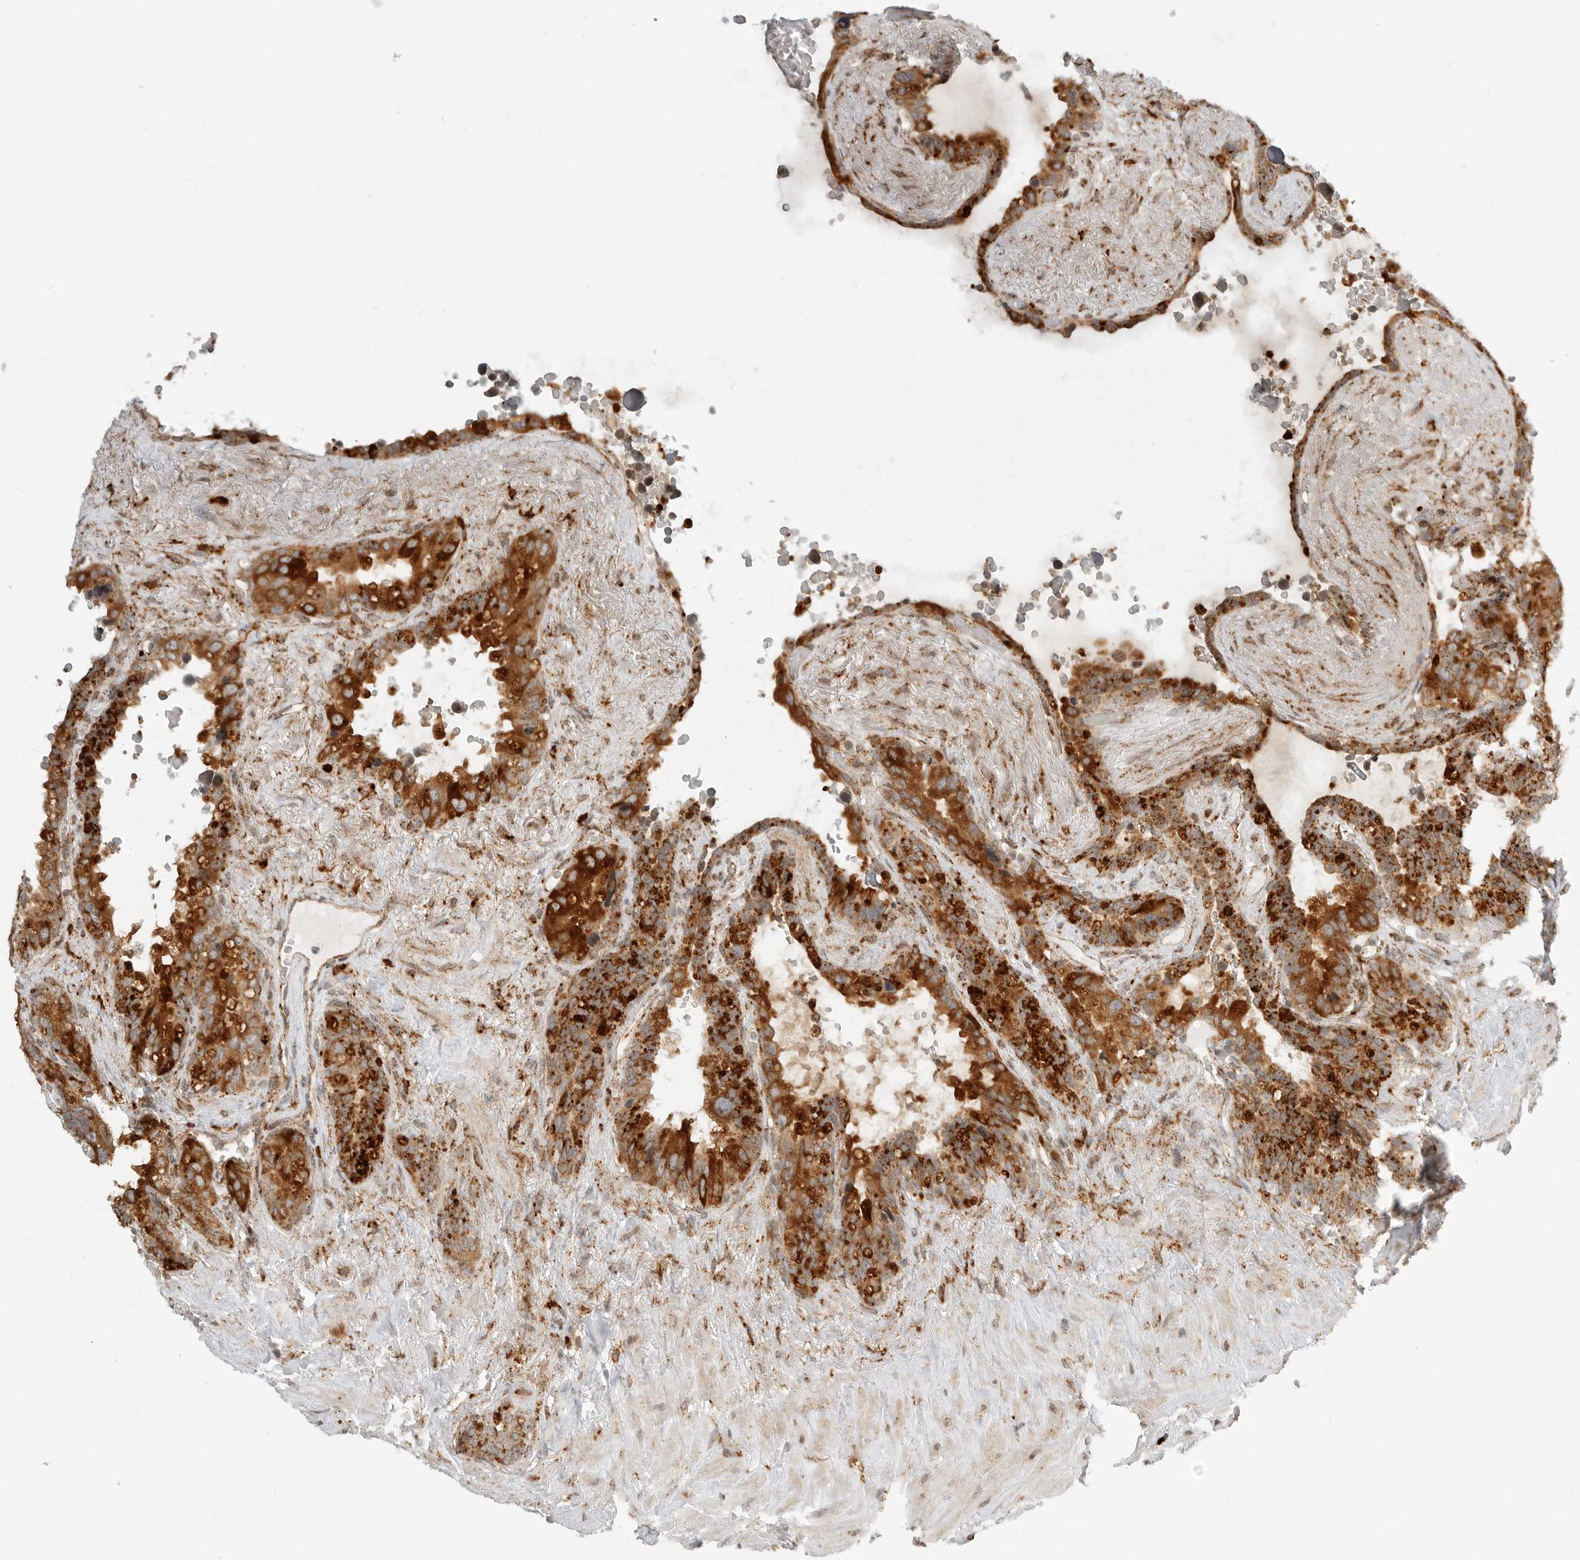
{"staining": {"intensity": "strong", "quantity": ">75%", "location": "cytoplasmic/membranous"}, "tissue": "seminal vesicle", "cell_type": "Glandular cells", "image_type": "normal", "snomed": [{"axis": "morphology", "description": "Normal tissue, NOS"}, {"axis": "topography", "description": "Seminal veicle"}], "caption": "Immunohistochemistry (IHC) histopathology image of unremarkable seminal vesicle: human seminal vesicle stained using immunohistochemistry (IHC) reveals high levels of strong protein expression localized specifically in the cytoplasmic/membranous of glandular cells, appearing as a cytoplasmic/membranous brown color.", "gene": "IDUA", "patient": {"sex": "male", "age": 80}}